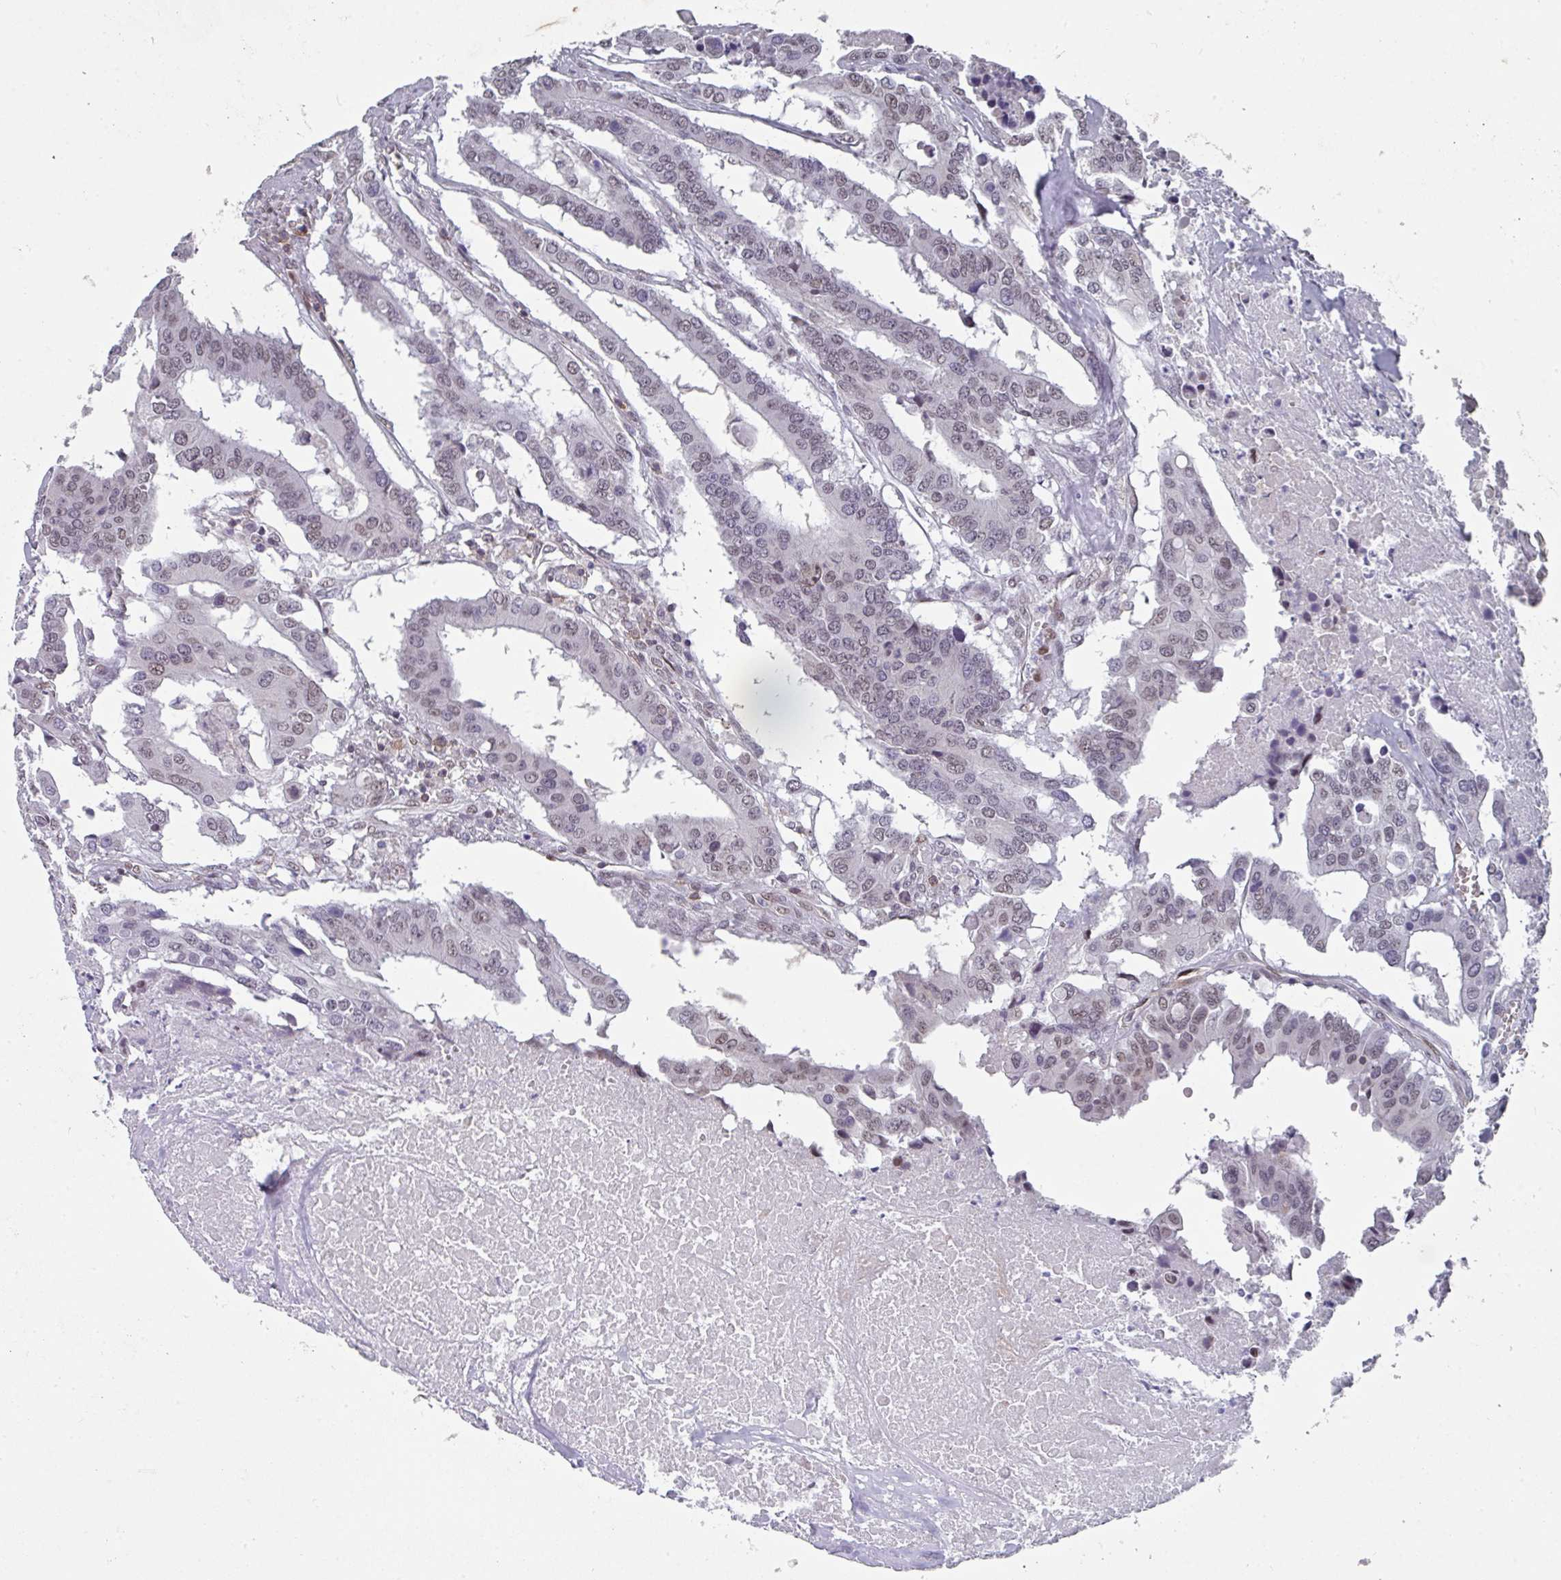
{"staining": {"intensity": "weak", "quantity": "25%-75%", "location": "nuclear"}, "tissue": "colorectal cancer", "cell_type": "Tumor cells", "image_type": "cancer", "snomed": [{"axis": "morphology", "description": "Adenocarcinoma, NOS"}, {"axis": "topography", "description": "Colon"}], "caption": "Colorectal cancer was stained to show a protein in brown. There is low levels of weak nuclear expression in approximately 25%-75% of tumor cells.", "gene": "RASAL3", "patient": {"sex": "male", "age": 77}}